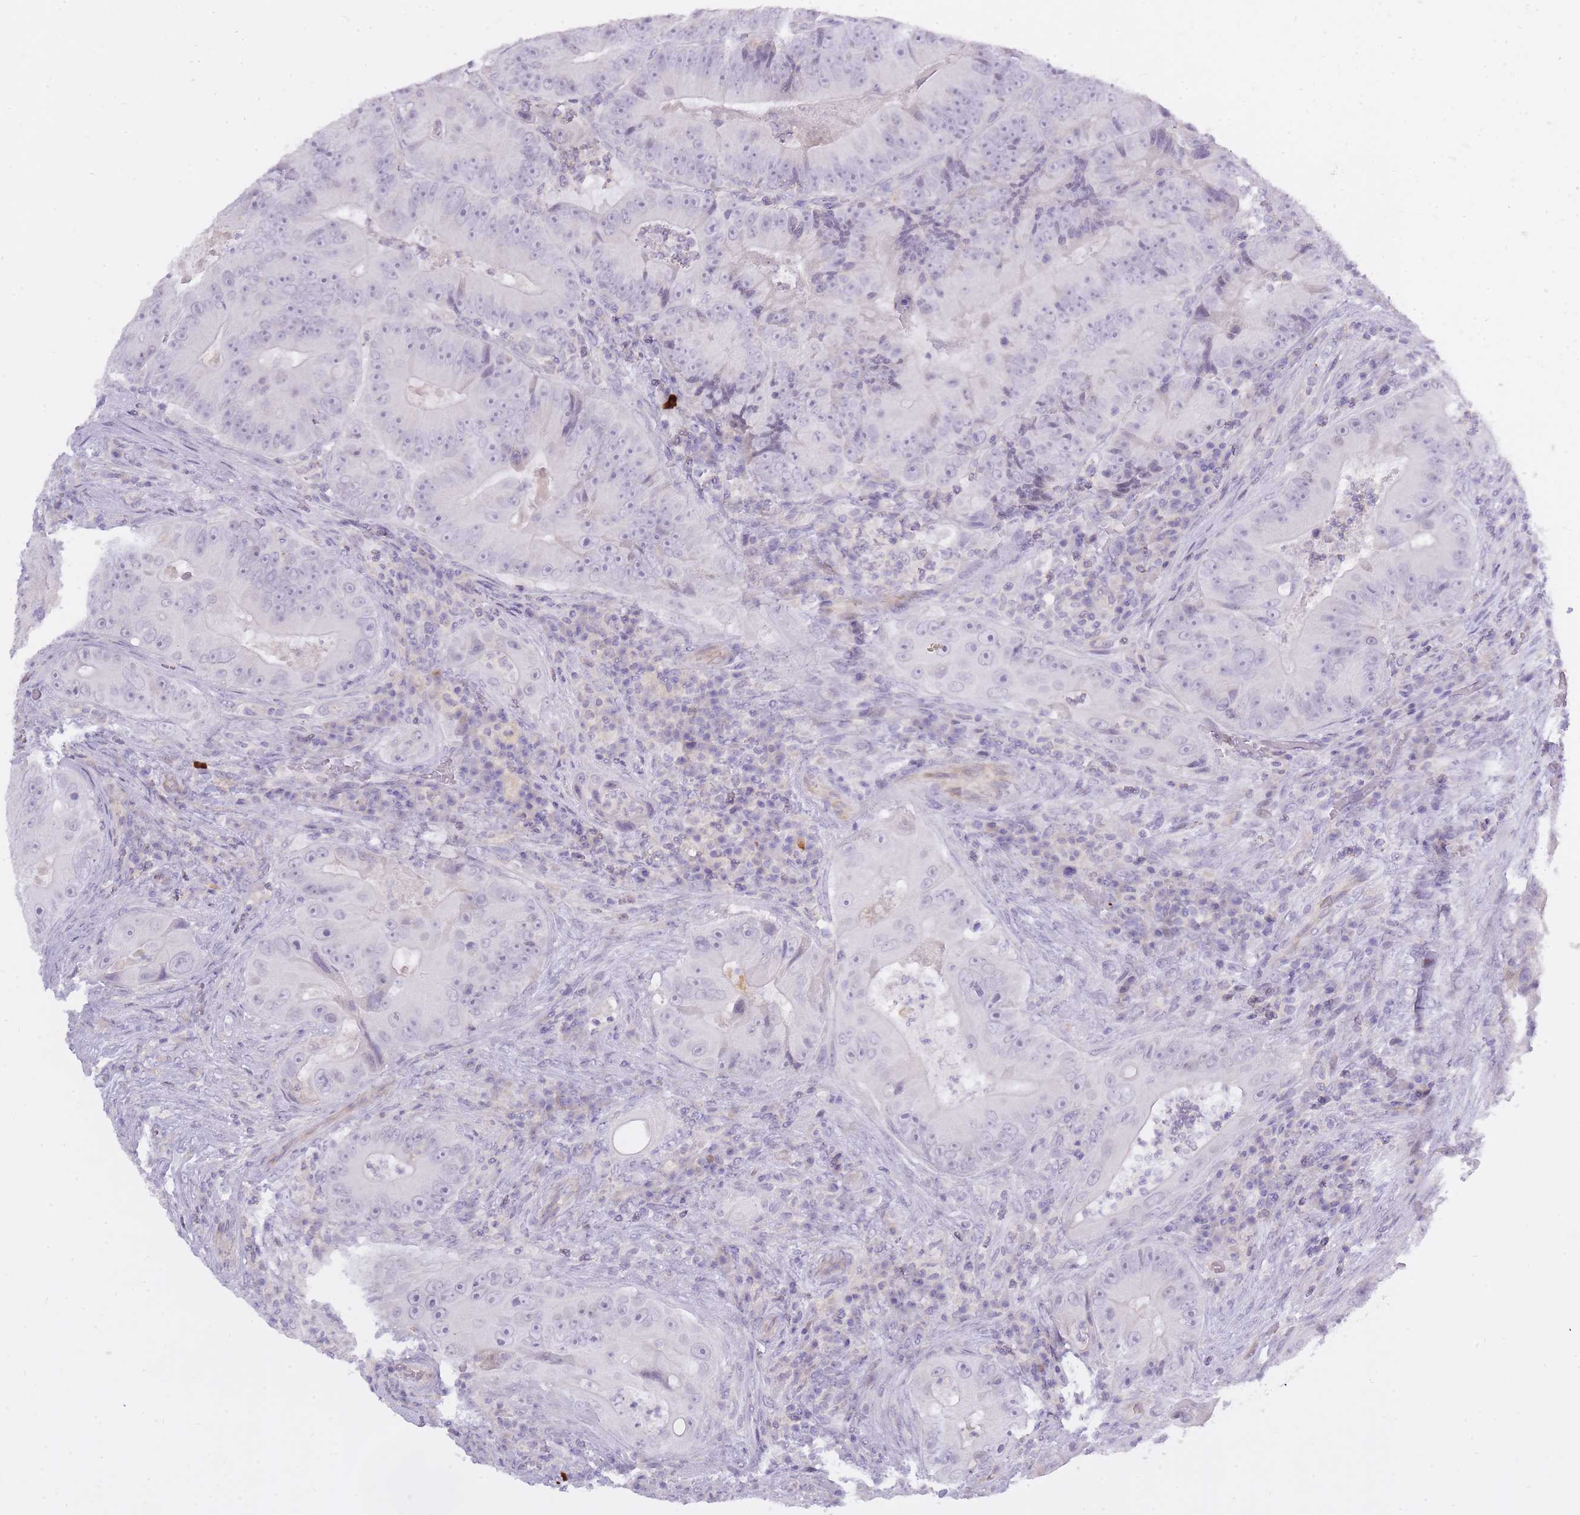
{"staining": {"intensity": "negative", "quantity": "none", "location": "none"}, "tissue": "colorectal cancer", "cell_type": "Tumor cells", "image_type": "cancer", "snomed": [{"axis": "morphology", "description": "Adenocarcinoma, NOS"}, {"axis": "topography", "description": "Colon"}], "caption": "DAB immunohistochemical staining of human colorectal adenocarcinoma reveals no significant expression in tumor cells. (Stains: DAB (3,3'-diaminobenzidine) immunohistochemistry (IHC) with hematoxylin counter stain, Microscopy: brightfield microscopy at high magnification).", "gene": "BDKRB2", "patient": {"sex": "female", "age": 86}}